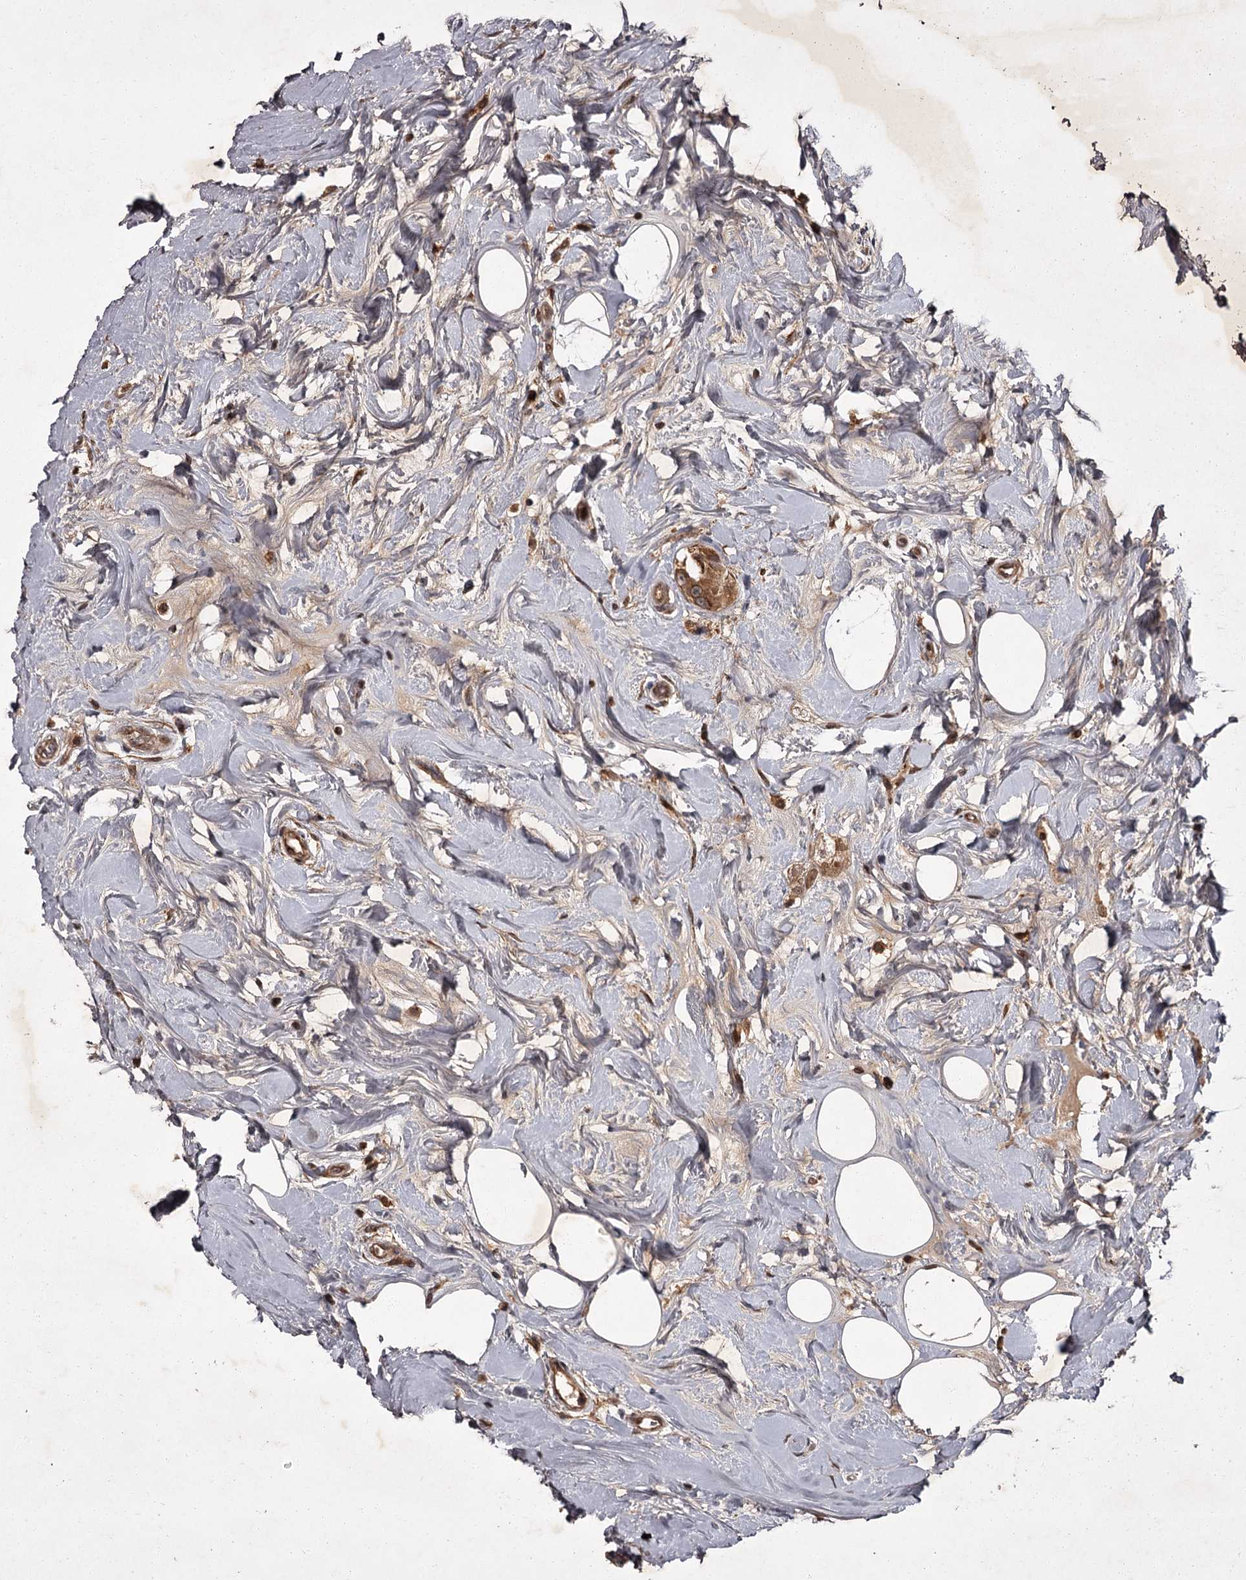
{"staining": {"intensity": "moderate", "quantity": ">75%", "location": "cytoplasmic/membranous"}, "tissue": "breast cancer", "cell_type": "Tumor cells", "image_type": "cancer", "snomed": [{"axis": "morphology", "description": "Normal tissue, NOS"}, {"axis": "morphology", "description": "Duct carcinoma"}, {"axis": "topography", "description": "Breast"}], "caption": "DAB (3,3'-diaminobenzidine) immunohistochemical staining of human breast invasive ductal carcinoma reveals moderate cytoplasmic/membranous protein positivity in approximately >75% of tumor cells.", "gene": "TBC1D23", "patient": {"sex": "female", "age": 39}}